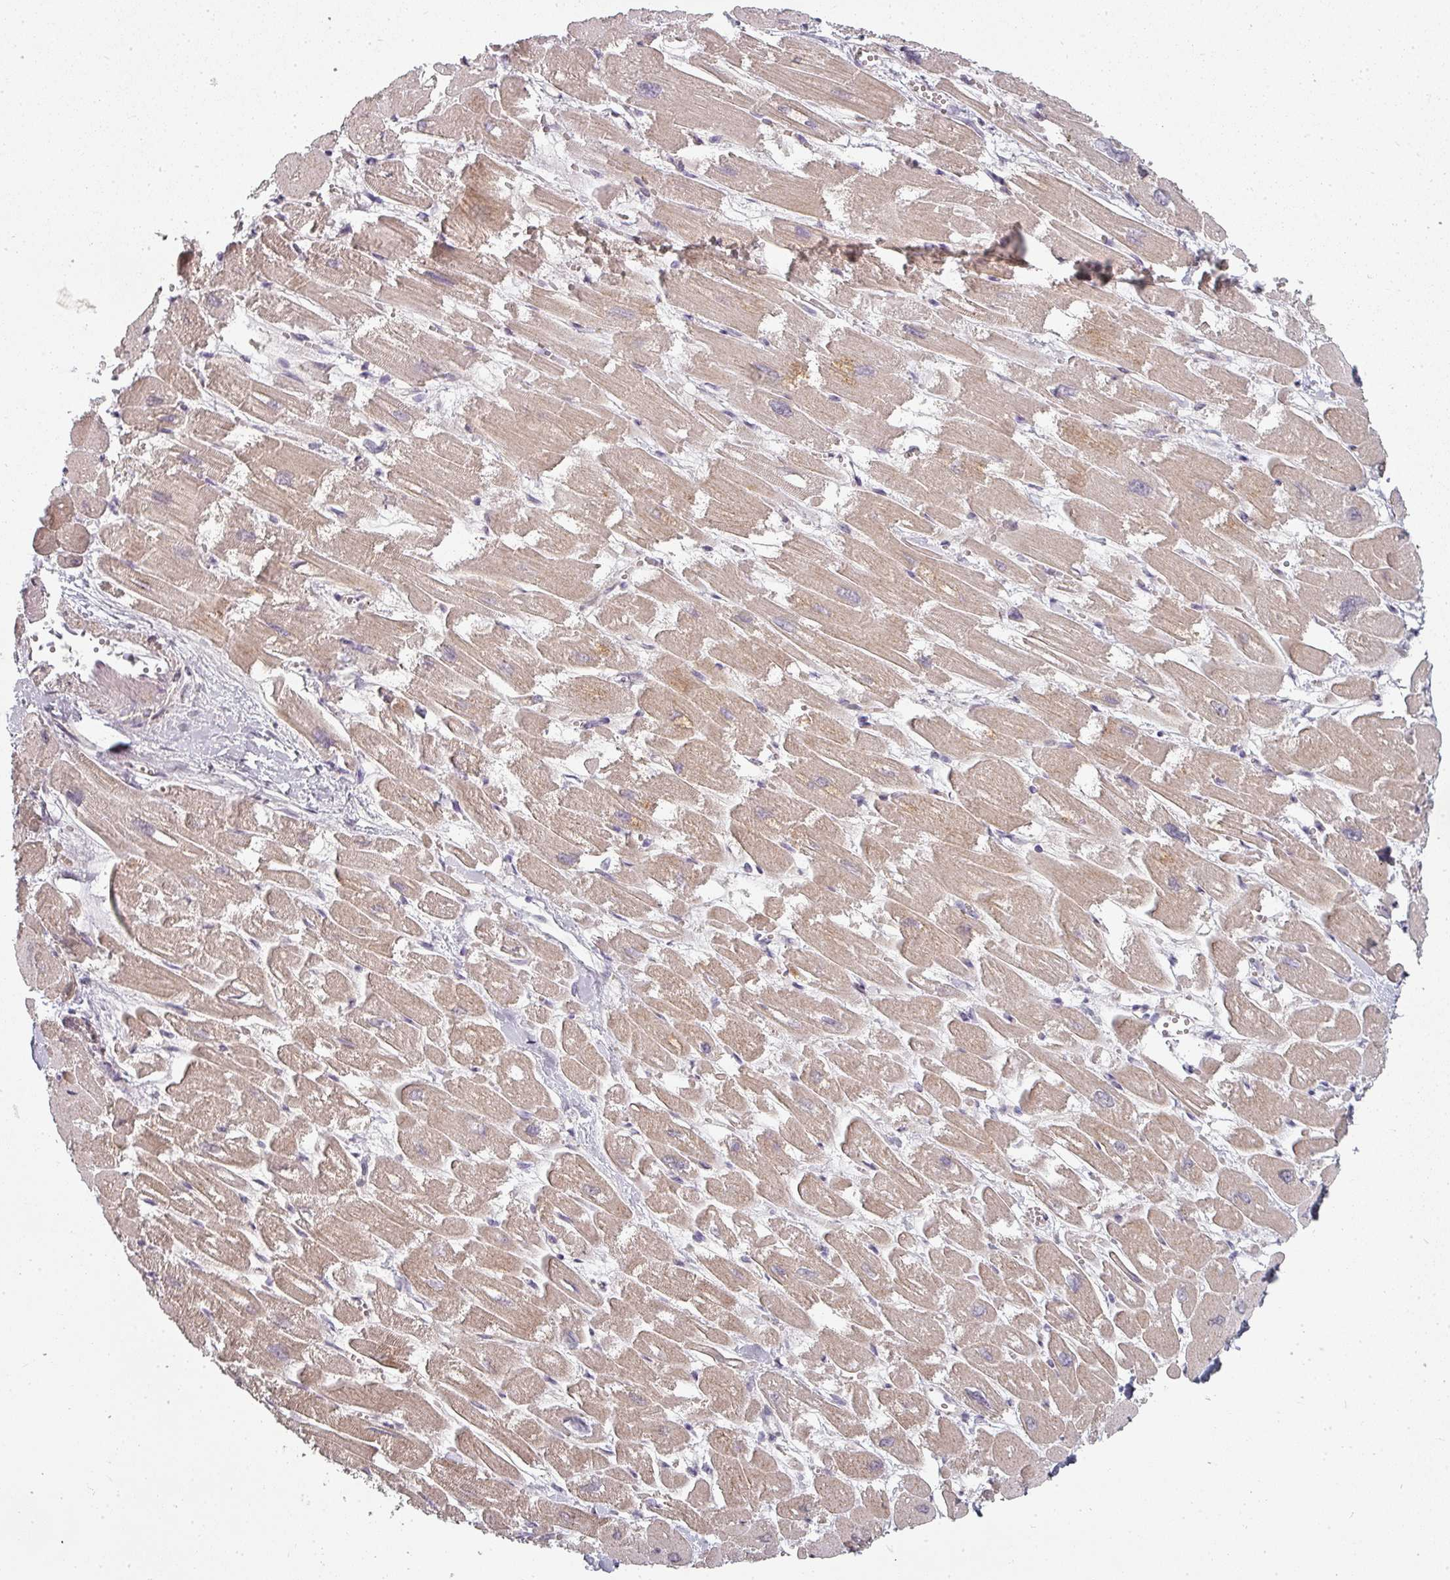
{"staining": {"intensity": "moderate", "quantity": "<25%", "location": "cytoplasmic/membranous"}, "tissue": "heart muscle", "cell_type": "Cardiomyocytes", "image_type": "normal", "snomed": [{"axis": "morphology", "description": "Normal tissue, NOS"}, {"axis": "topography", "description": "Heart"}], "caption": "Immunohistochemistry (IHC) (DAB) staining of normal heart muscle demonstrates moderate cytoplasmic/membranous protein expression in about <25% of cardiomyocytes.", "gene": "CLIC1", "patient": {"sex": "male", "age": 54}}